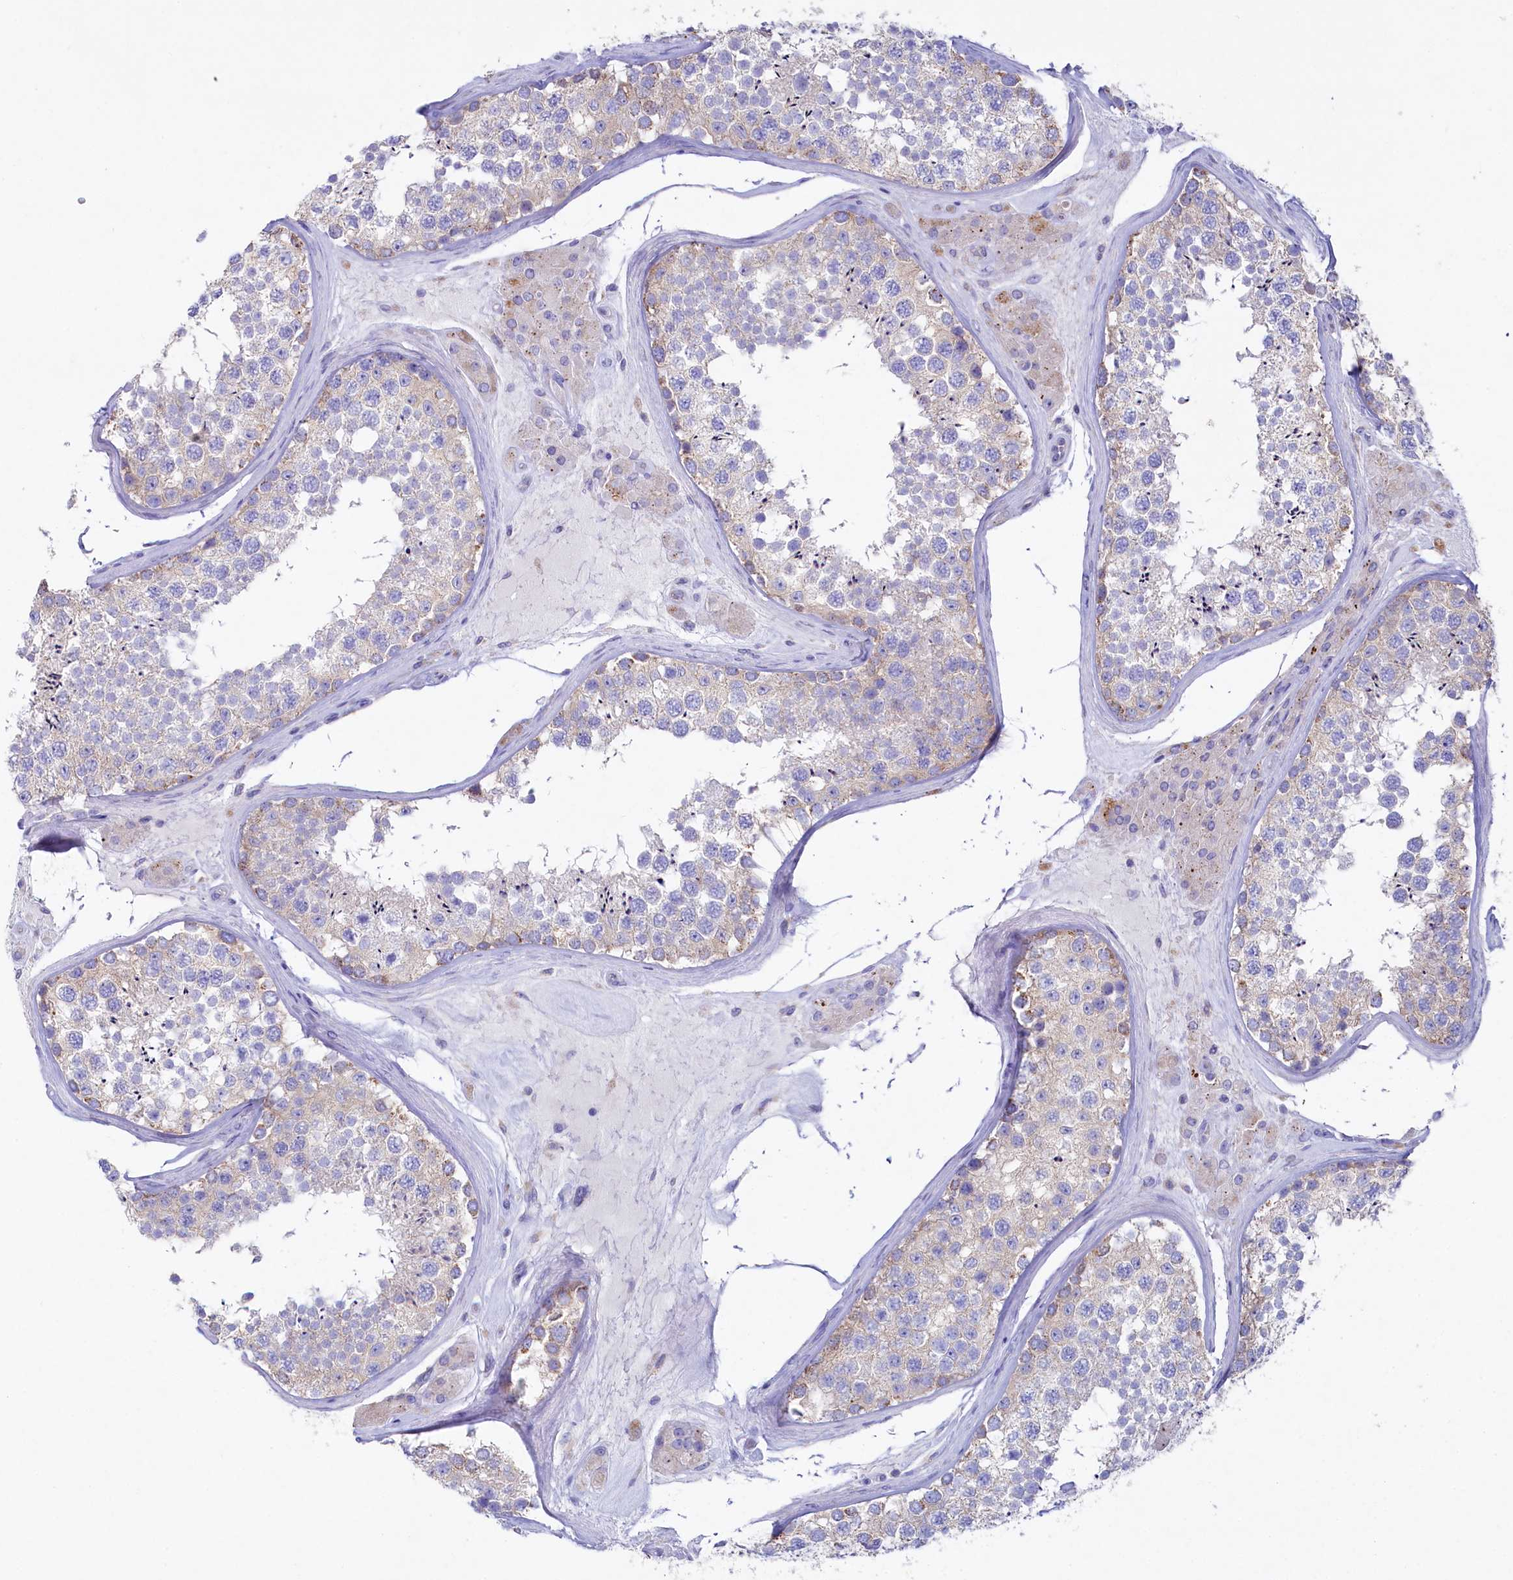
{"staining": {"intensity": "moderate", "quantity": "<25%", "location": "cytoplasmic/membranous"}, "tissue": "testis", "cell_type": "Cells in seminiferous ducts", "image_type": "normal", "snomed": [{"axis": "morphology", "description": "Normal tissue, NOS"}, {"axis": "topography", "description": "Testis"}], "caption": "Cells in seminiferous ducts reveal low levels of moderate cytoplasmic/membranous positivity in approximately <25% of cells in unremarkable testis. (DAB IHC with brightfield microscopy, high magnification).", "gene": "VPS26B", "patient": {"sex": "male", "age": 46}}